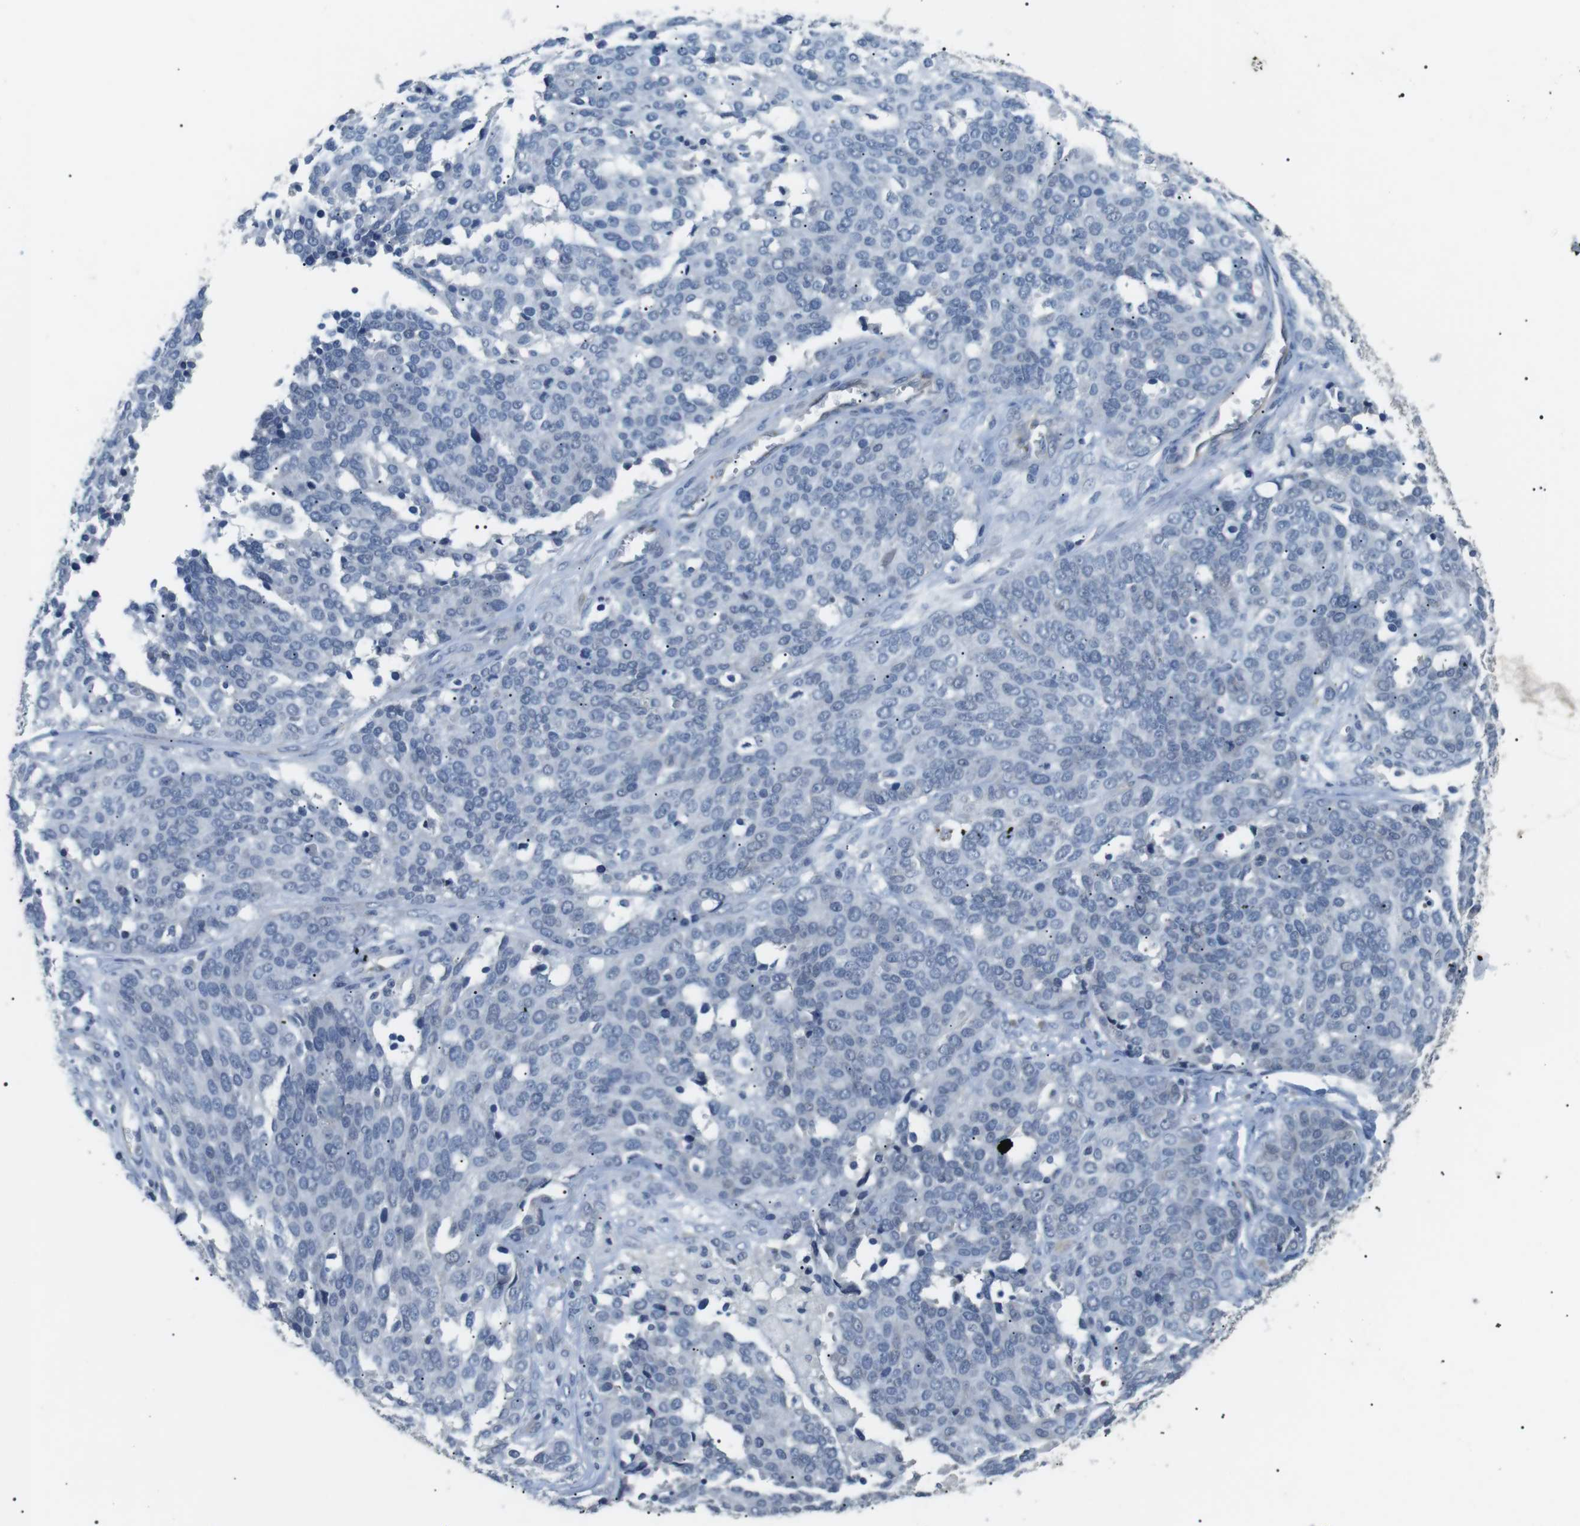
{"staining": {"intensity": "negative", "quantity": "none", "location": "none"}, "tissue": "ovarian cancer", "cell_type": "Tumor cells", "image_type": "cancer", "snomed": [{"axis": "morphology", "description": "Cystadenocarcinoma, serous, NOS"}, {"axis": "topography", "description": "Ovary"}], "caption": "Protein analysis of ovarian cancer reveals no significant staining in tumor cells.", "gene": "GZMM", "patient": {"sex": "female", "age": 44}}